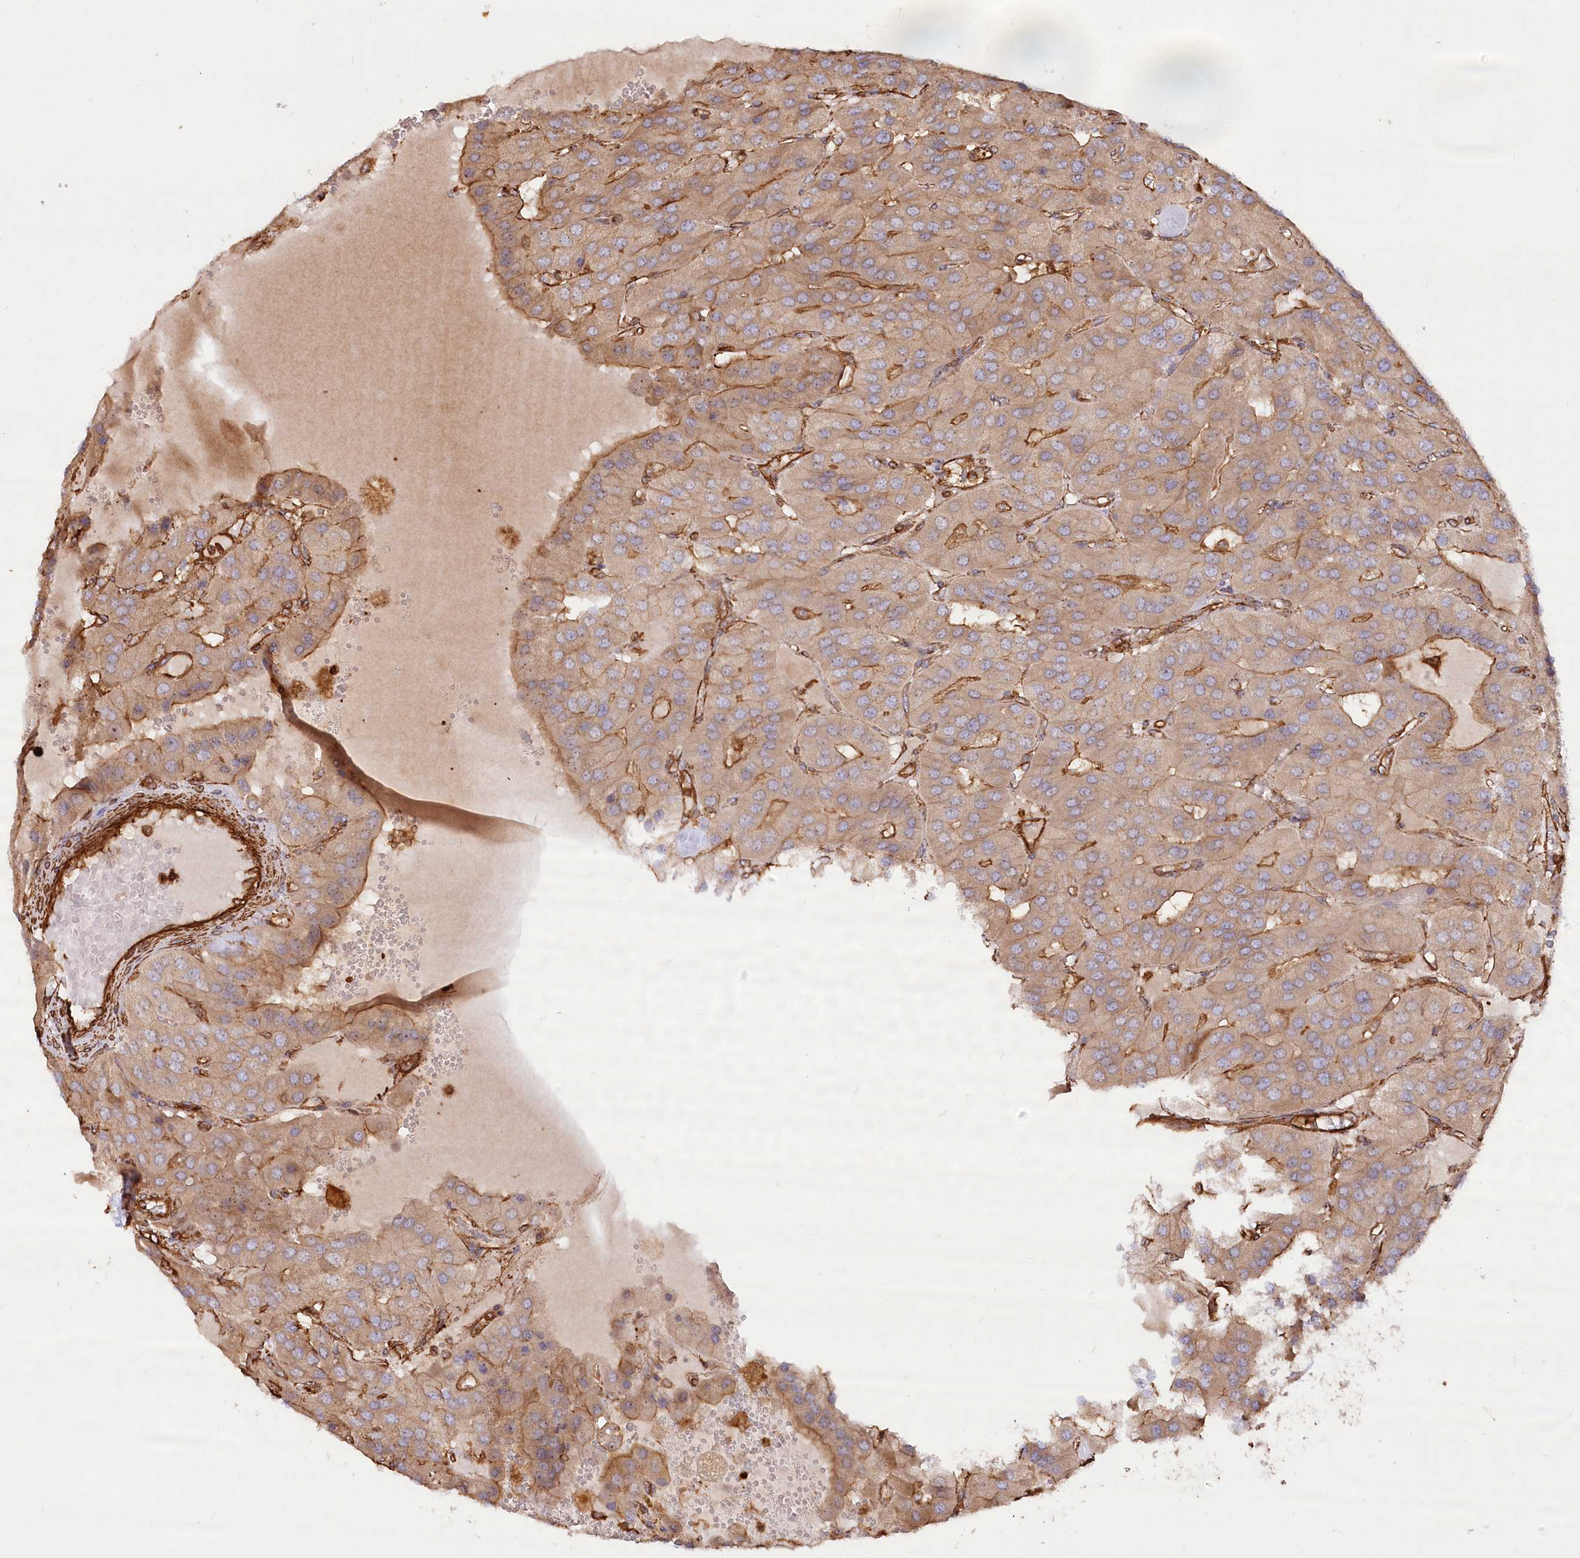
{"staining": {"intensity": "moderate", "quantity": "<25%", "location": "cytoplasmic/membranous"}, "tissue": "parathyroid gland", "cell_type": "Glandular cells", "image_type": "normal", "snomed": [{"axis": "morphology", "description": "Normal tissue, NOS"}, {"axis": "morphology", "description": "Adenoma, NOS"}, {"axis": "topography", "description": "Parathyroid gland"}], "caption": "Immunohistochemistry (IHC) of normal human parathyroid gland demonstrates low levels of moderate cytoplasmic/membranous expression in approximately <25% of glandular cells. The protein of interest is shown in brown color, while the nuclei are stained blue.", "gene": "WDR36", "patient": {"sex": "female", "age": 86}}